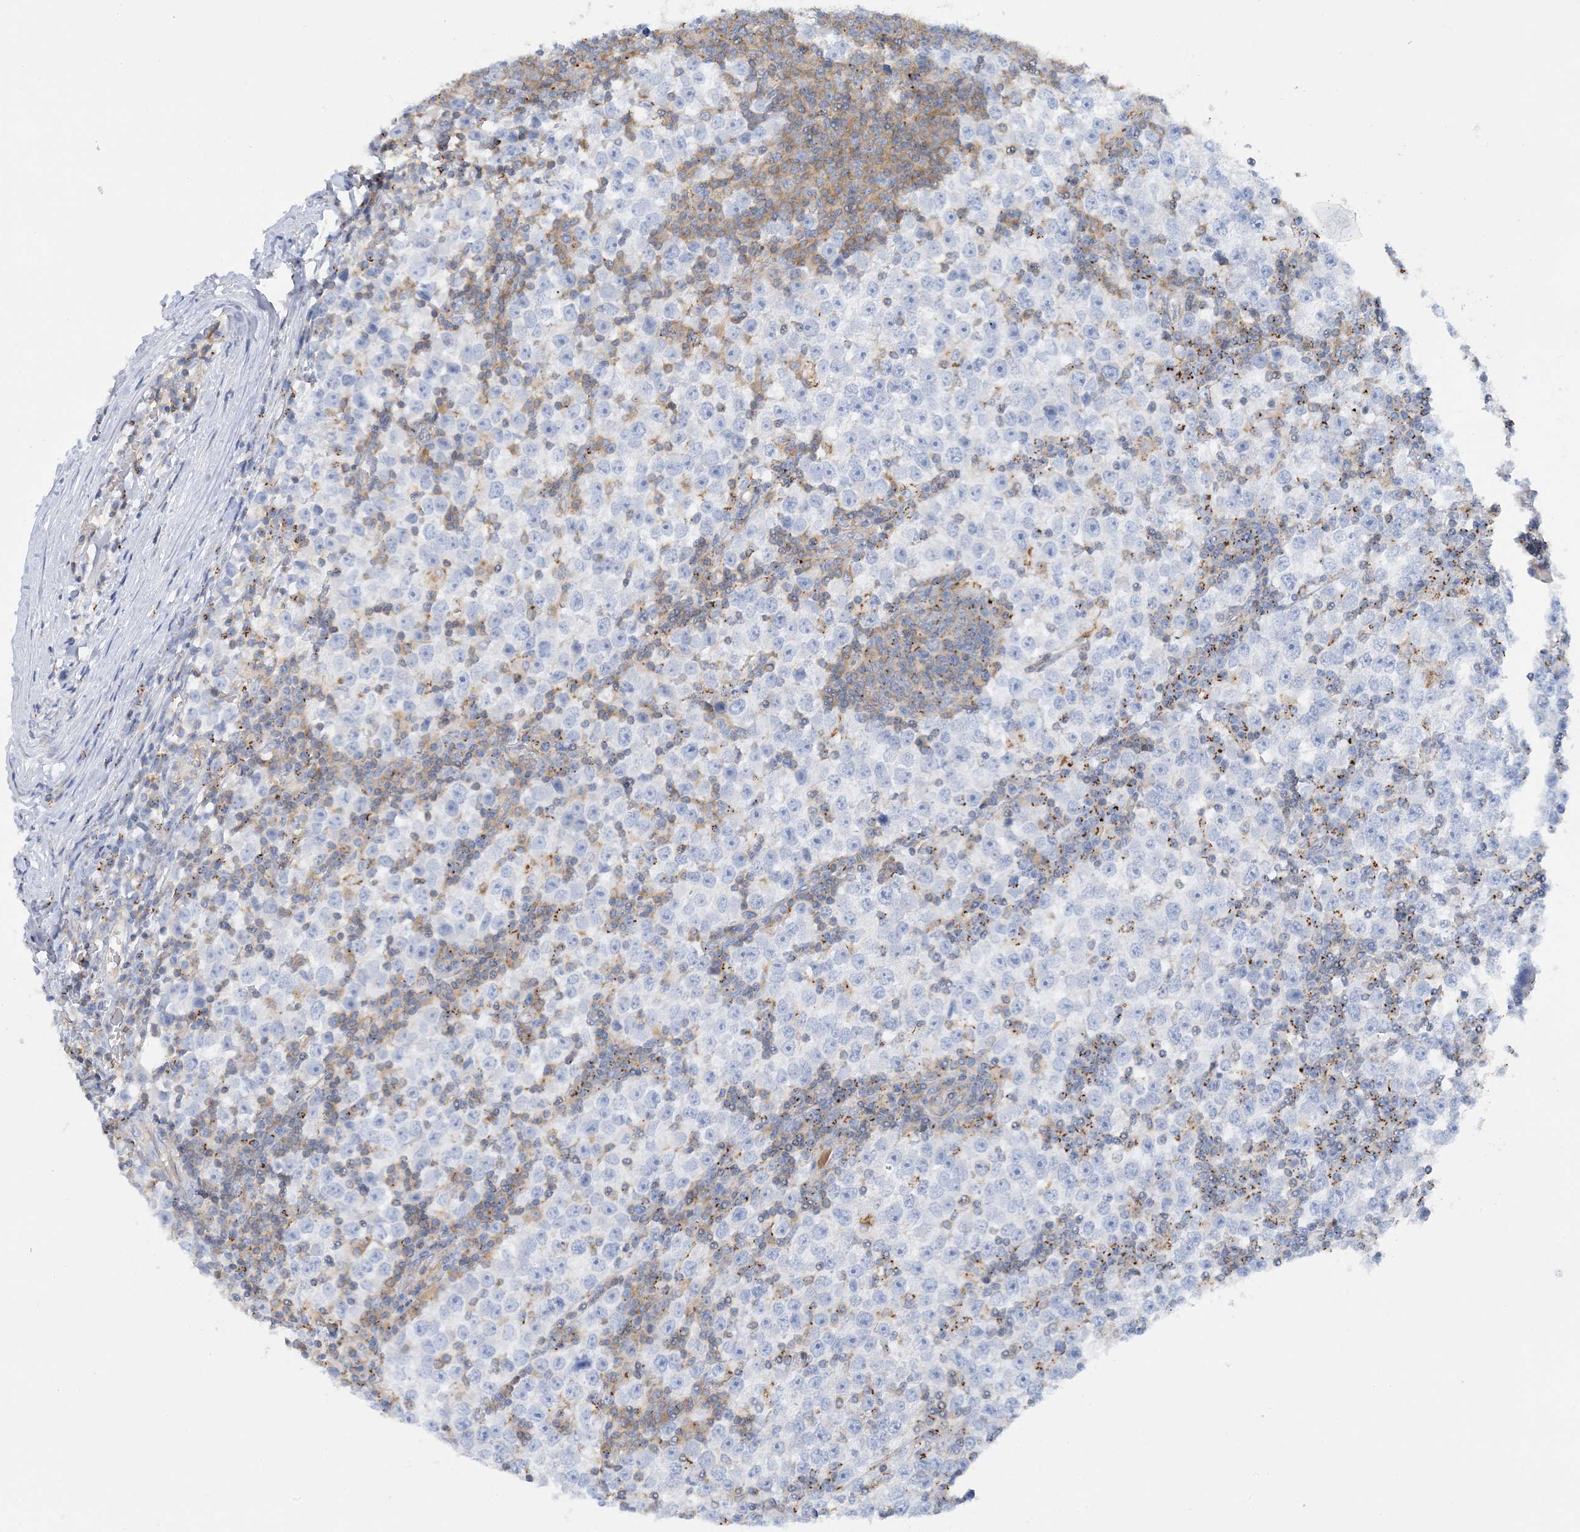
{"staining": {"intensity": "negative", "quantity": "none", "location": "none"}, "tissue": "testis cancer", "cell_type": "Tumor cells", "image_type": "cancer", "snomed": [{"axis": "morphology", "description": "Seminoma, NOS"}, {"axis": "topography", "description": "Testis"}], "caption": "Immunohistochemistry (IHC) photomicrograph of neoplastic tissue: human testis cancer (seminoma) stained with DAB (3,3'-diaminobenzidine) demonstrates no significant protein expression in tumor cells. The staining is performed using DAB (3,3'-diaminobenzidine) brown chromogen with nuclei counter-stained in using hematoxylin.", "gene": "CALHM5", "patient": {"sex": "male", "age": 65}}